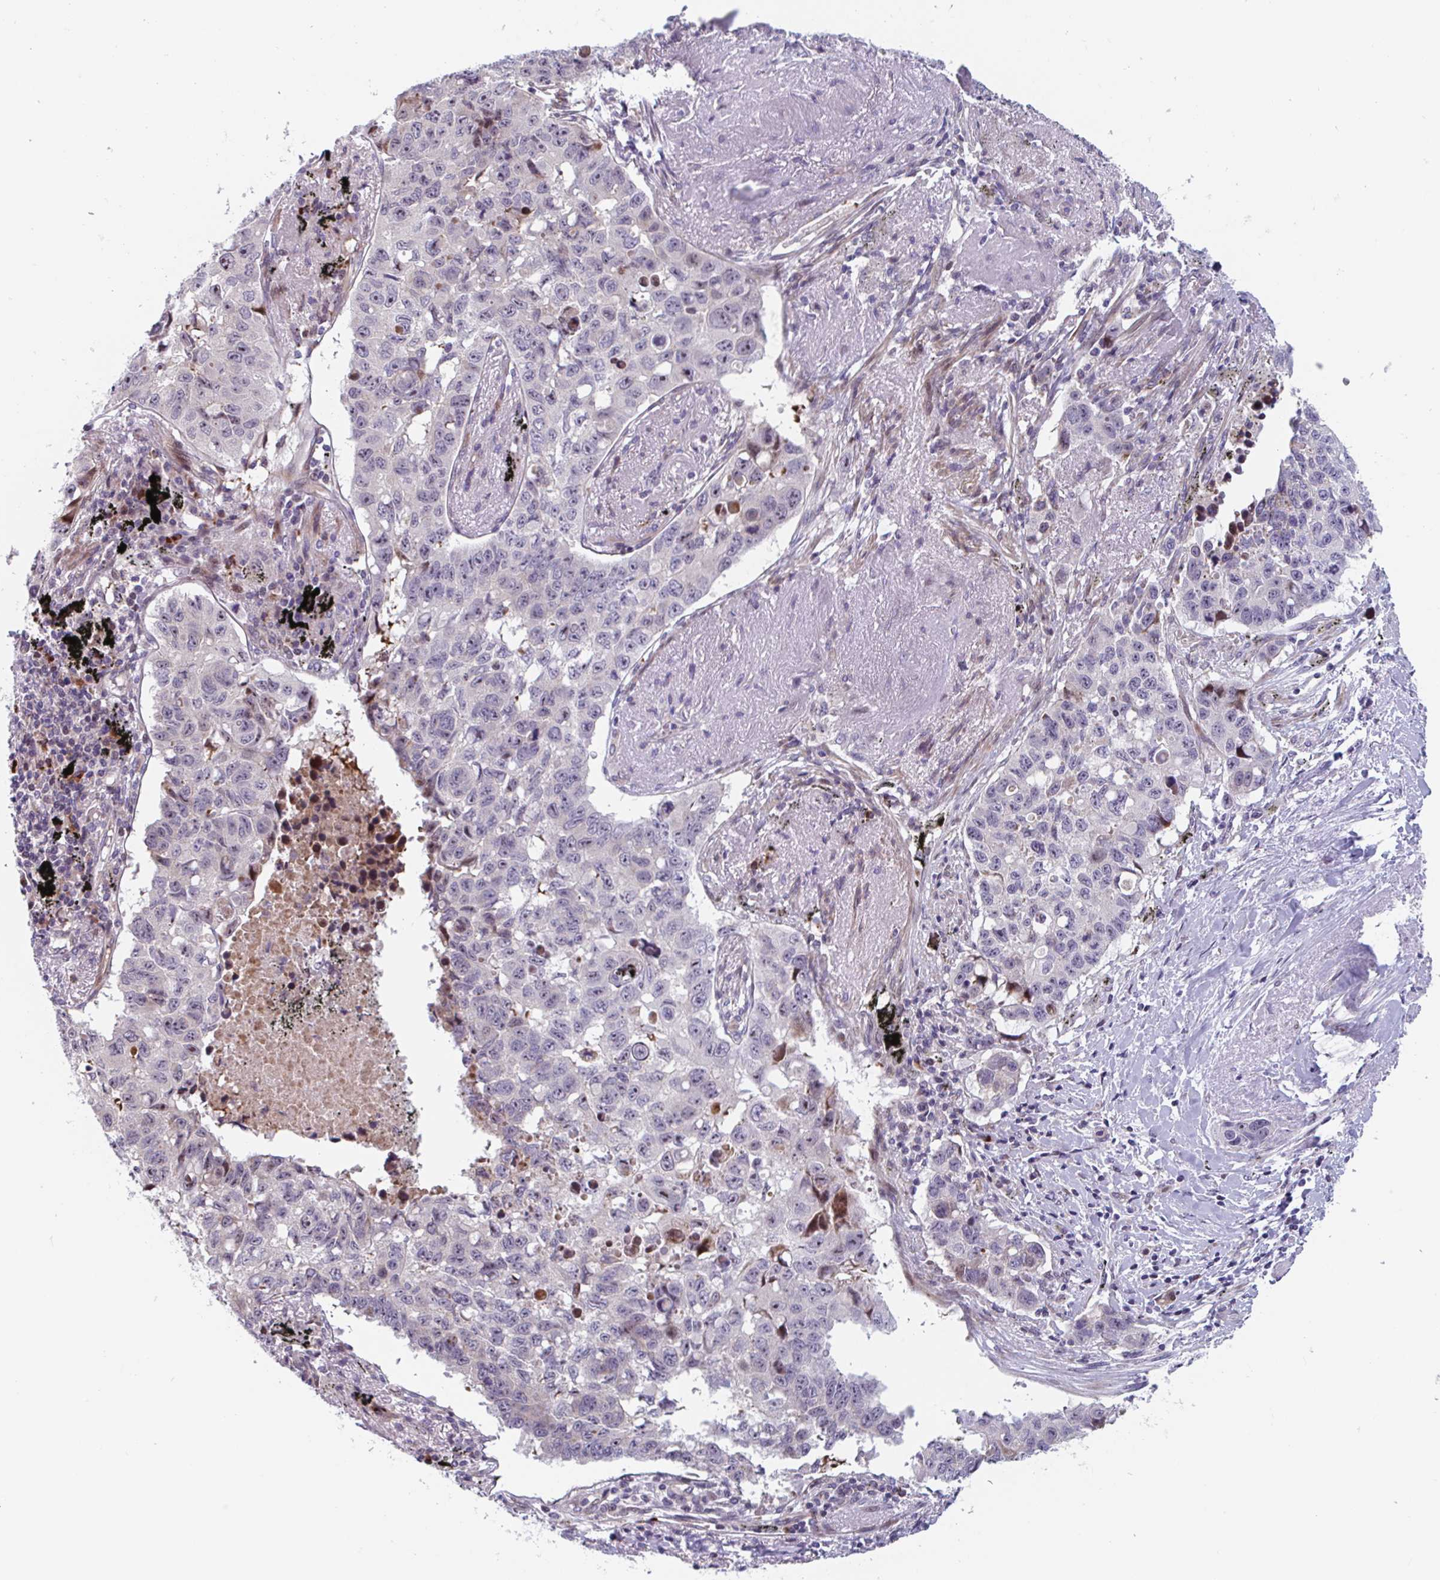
{"staining": {"intensity": "weak", "quantity": "<25%", "location": "cytoplasmic/membranous"}, "tissue": "lung cancer", "cell_type": "Tumor cells", "image_type": "cancer", "snomed": [{"axis": "morphology", "description": "Squamous cell carcinoma, NOS"}, {"axis": "topography", "description": "Lung"}], "caption": "Immunohistochemistry (IHC) photomicrograph of human lung cancer stained for a protein (brown), which demonstrates no expression in tumor cells. (DAB immunohistochemistry (IHC), high magnification).", "gene": "DUXA", "patient": {"sex": "male", "age": 60}}